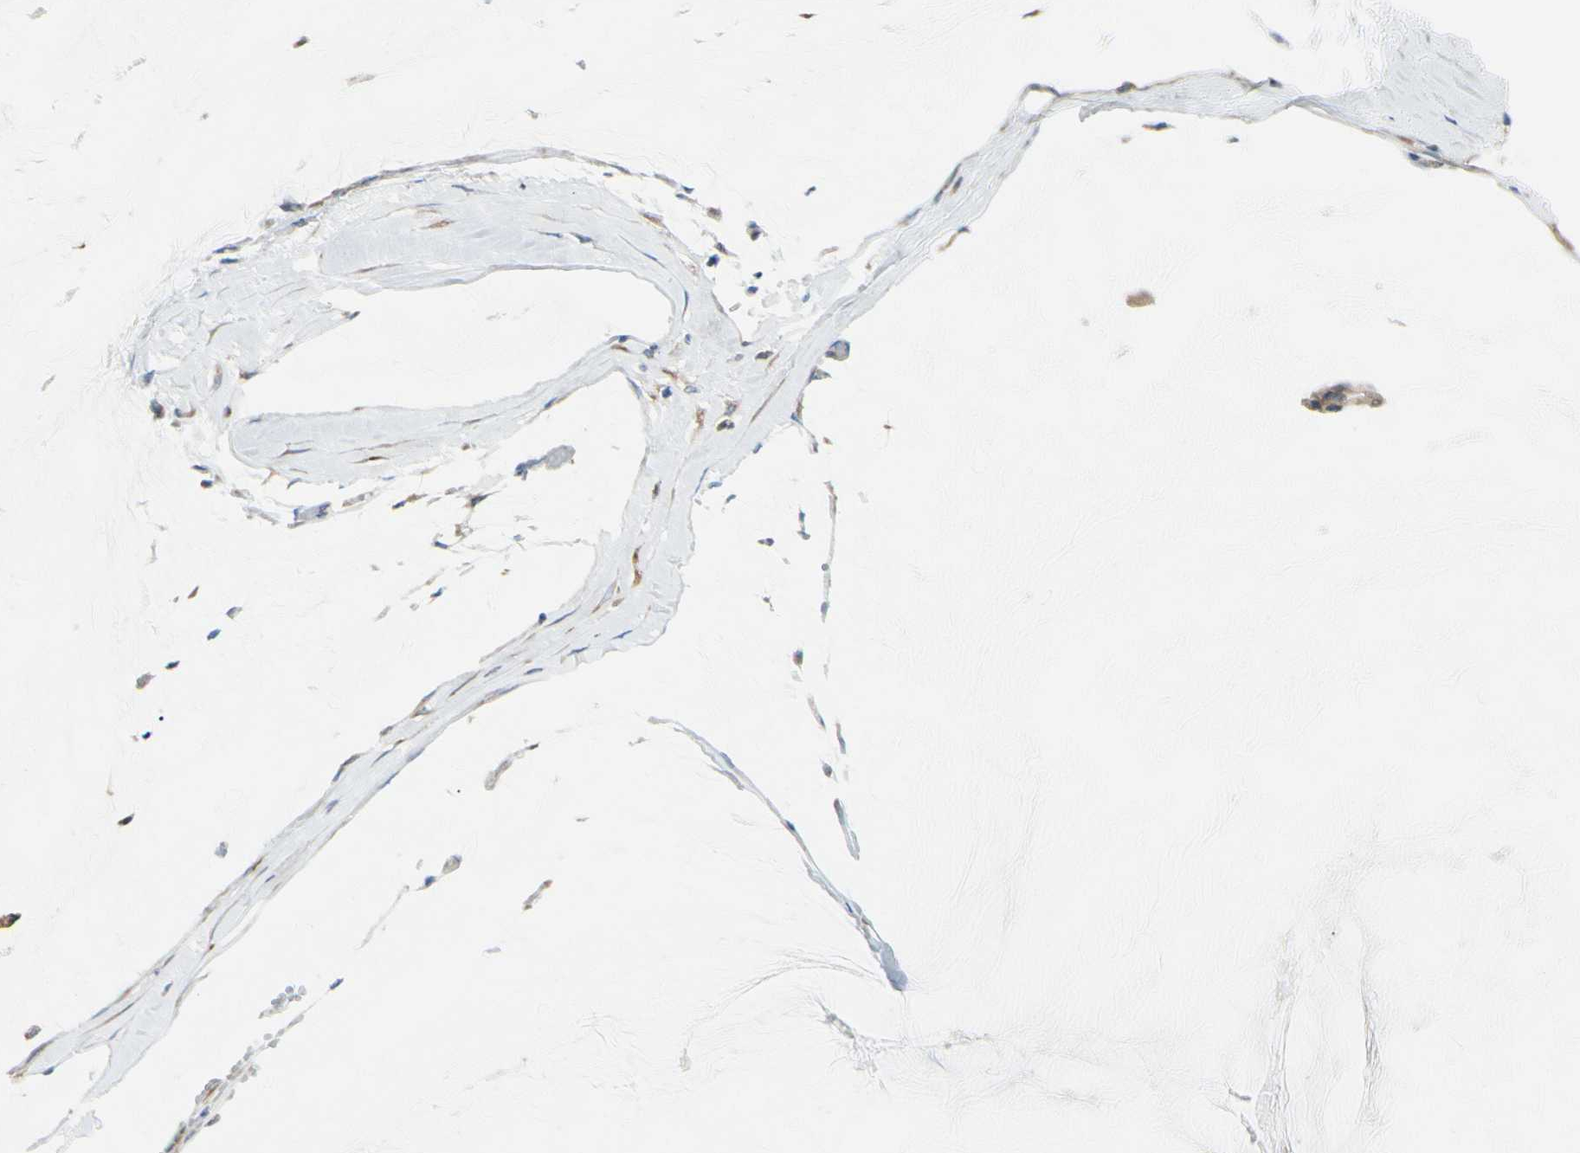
{"staining": {"intensity": "moderate", "quantity": ">75%", "location": "cytoplasmic/membranous"}, "tissue": "ovarian cancer", "cell_type": "Tumor cells", "image_type": "cancer", "snomed": [{"axis": "morphology", "description": "Cystadenocarcinoma, mucinous, NOS"}, {"axis": "topography", "description": "Ovary"}], "caption": "An image showing moderate cytoplasmic/membranous positivity in about >75% of tumor cells in ovarian cancer, as visualized by brown immunohistochemical staining.", "gene": "CLCC1", "patient": {"sex": "female", "age": 39}}